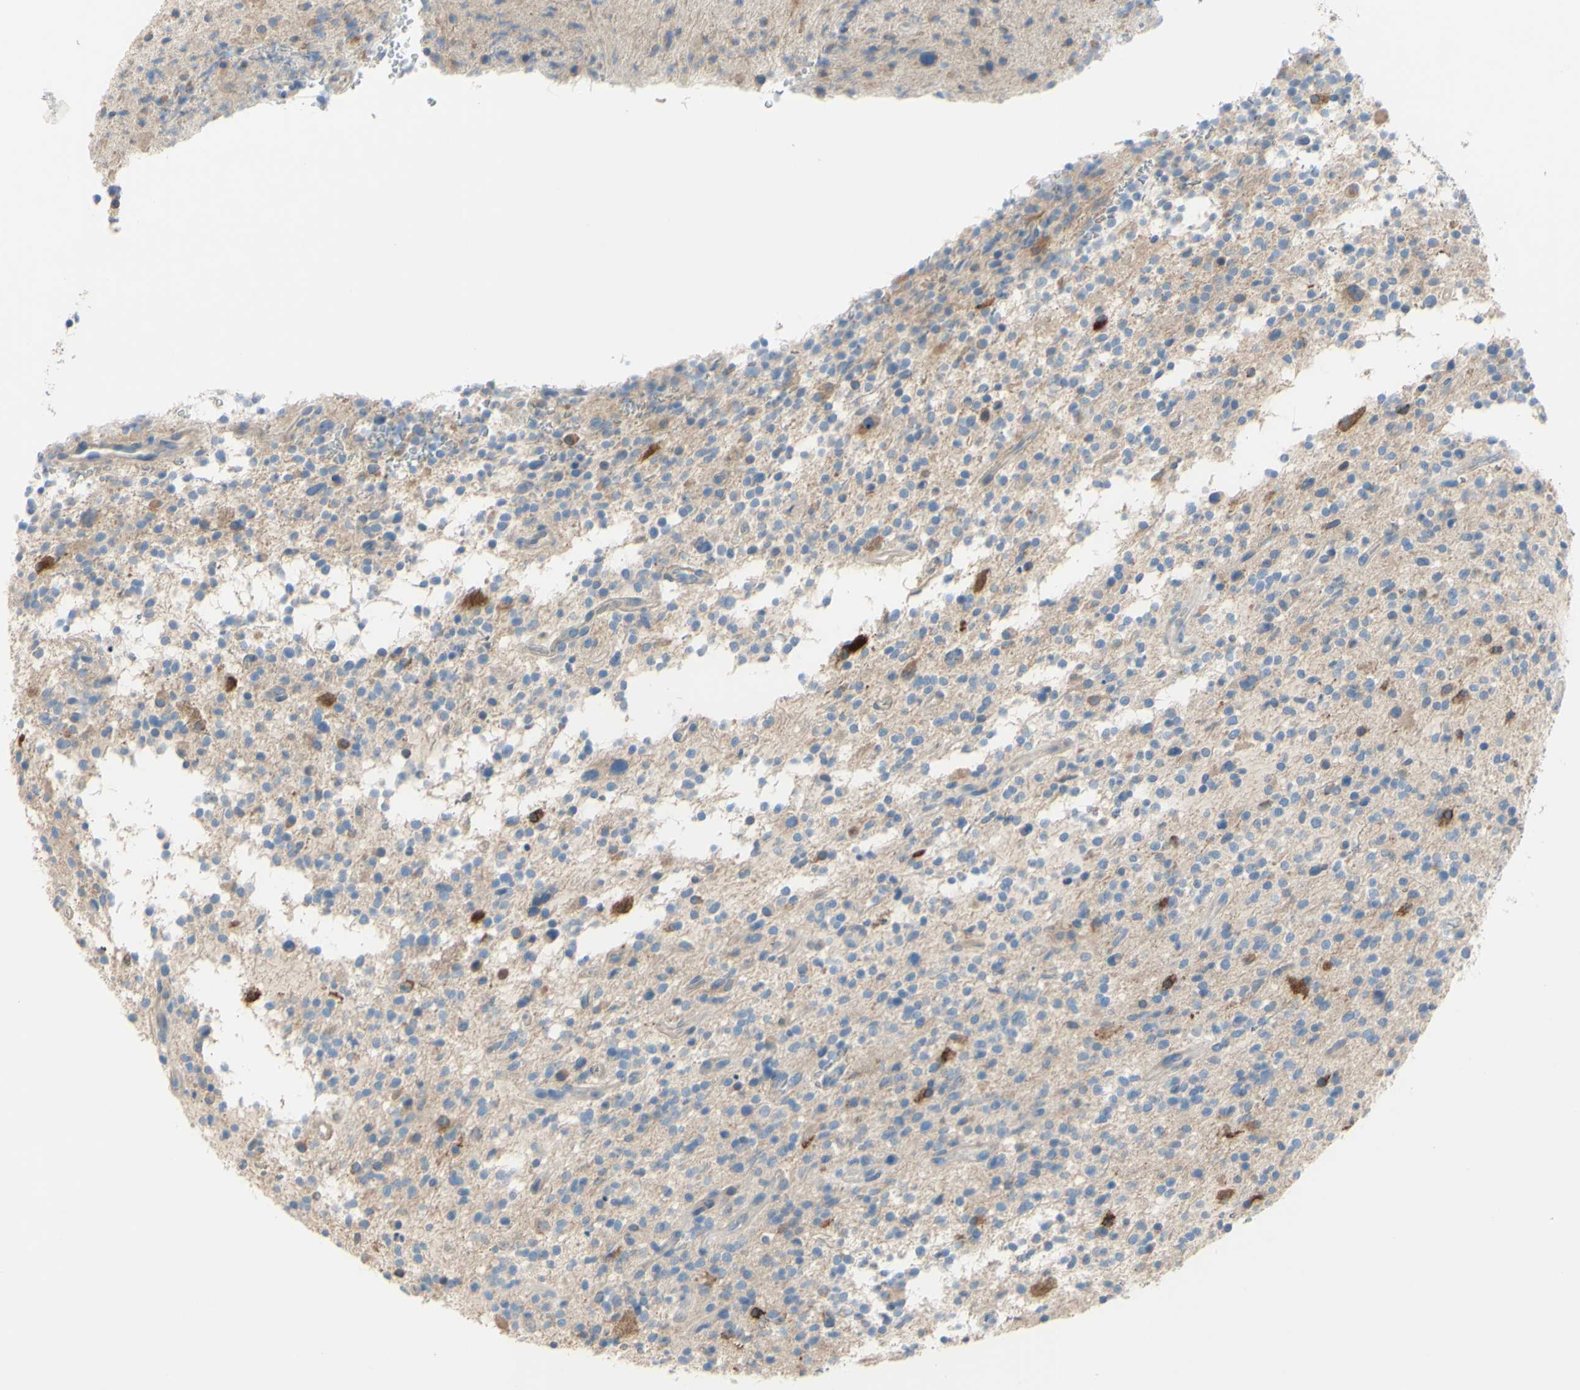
{"staining": {"intensity": "weak", "quantity": "25%-75%", "location": "cytoplasmic/membranous"}, "tissue": "glioma", "cell_type": "Tumor cells", "image_type": "cancer", "snomed": [{"axis": "morphology", "description": "Glioma, malignant, High grade"}, {"axis": "topography", "description": "Brain"}], "caption": "Immunohistochemistry (IHC) staining of glioma, which exhibits low levels of weak cytoplasmic/membranous staining in about 25%-75% of tumor cells indicating weak cytoplasmic/membranous protein expression. The staining was performed using DAB (3,3'-diaminobenzidine) (brown) for protein detection and nuclei were counterstained in hematoxylin (blue).", "gene": "FDFT1", "patient": {"sex": "male", "age": 48}}